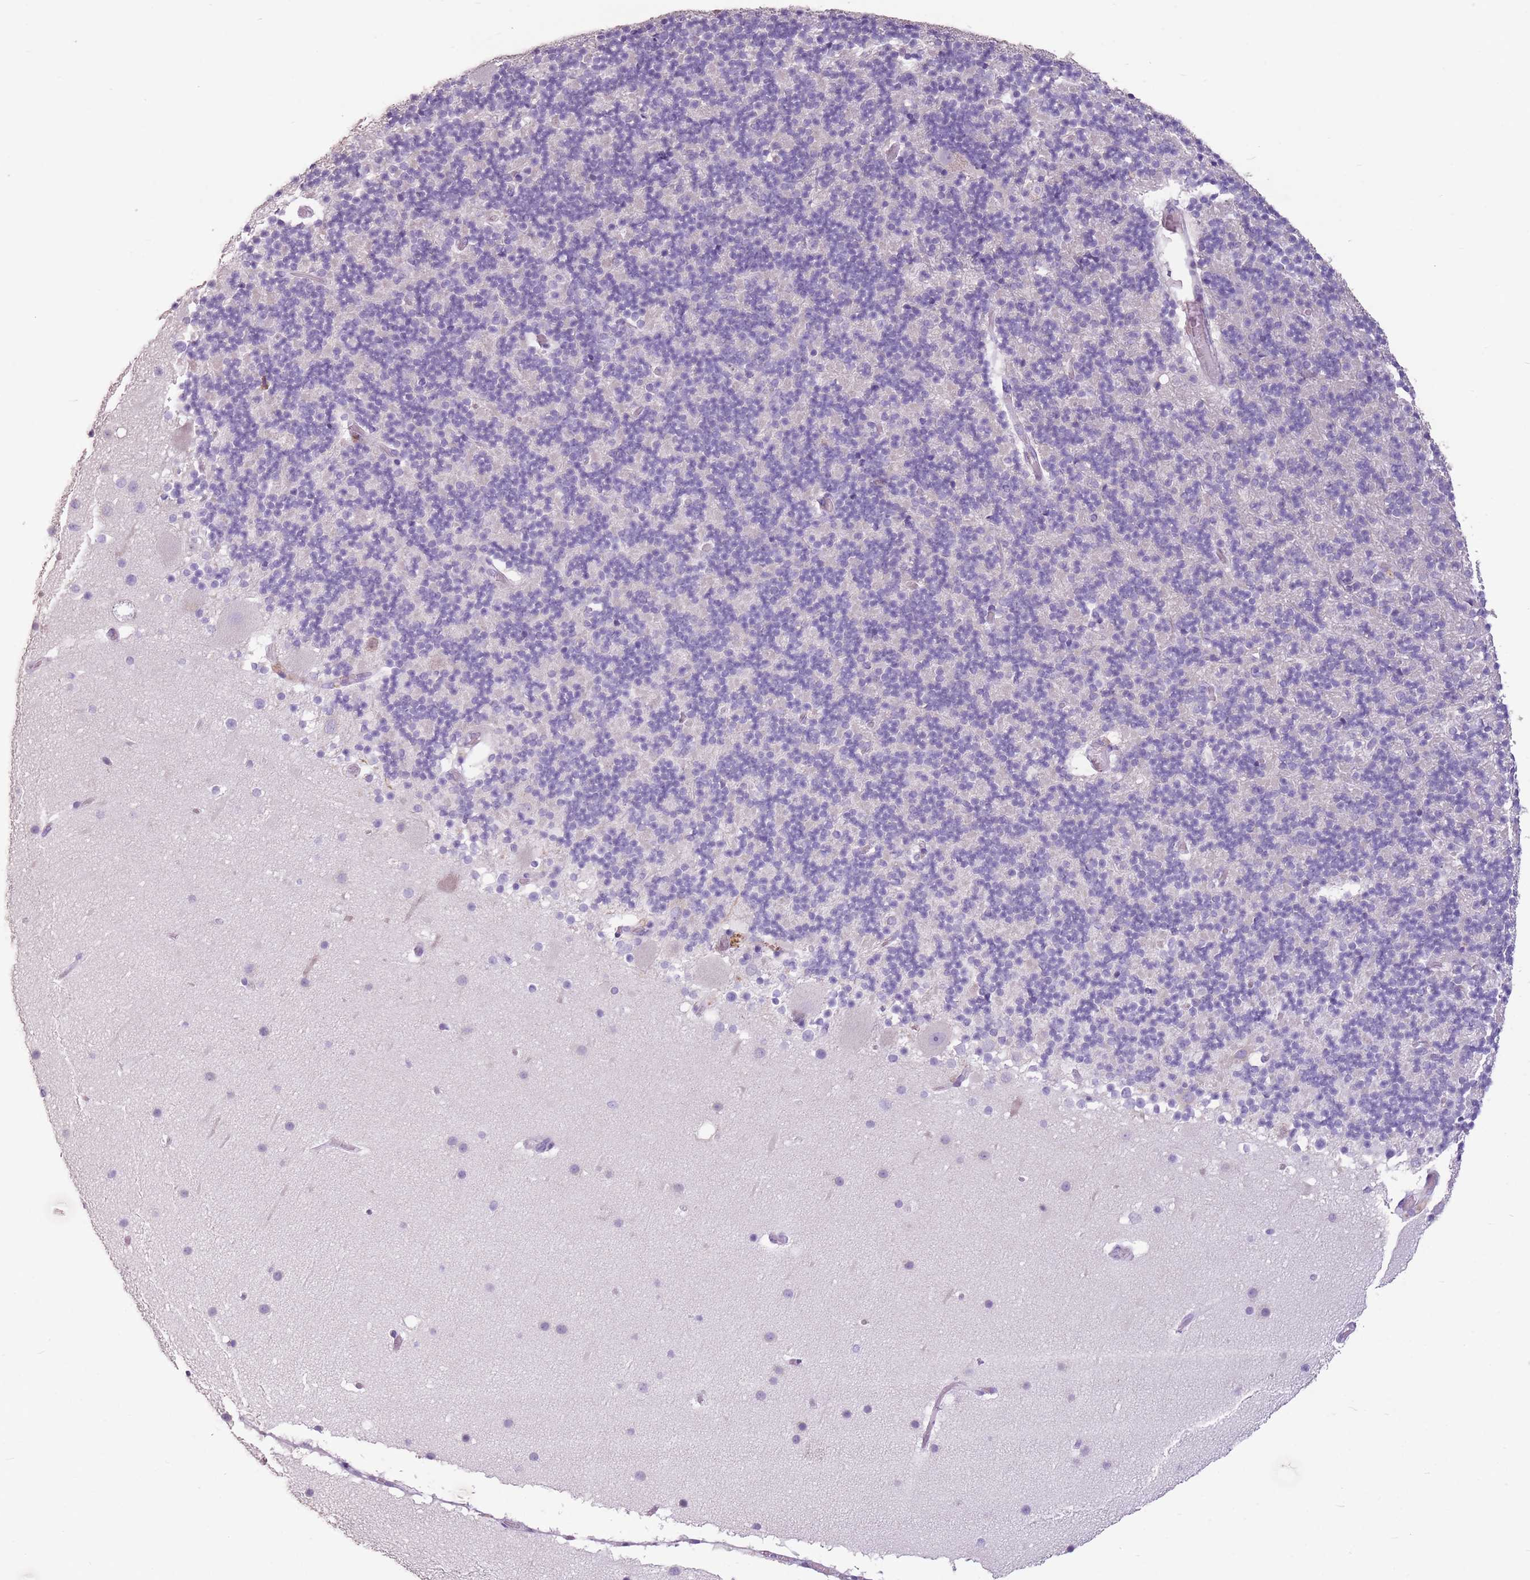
{"staining": {"intensity": "negative", "quantity": "none", "location": "none"}, "tissue": "cerebellum", "cell_type": "Cells in granular layer", "image_type": "normal", "snomed": [{"axis": "morphology", "description": "Normal tissue, NOS"}, {"axis": "topography", "description": "Cerebellum"}], "caption": "Cerebellum stained for a protein using IHC demonstrates no expression cells in granular layer.", "gene": "CELF6", "patient": {"sex": "male", "age": 57}}